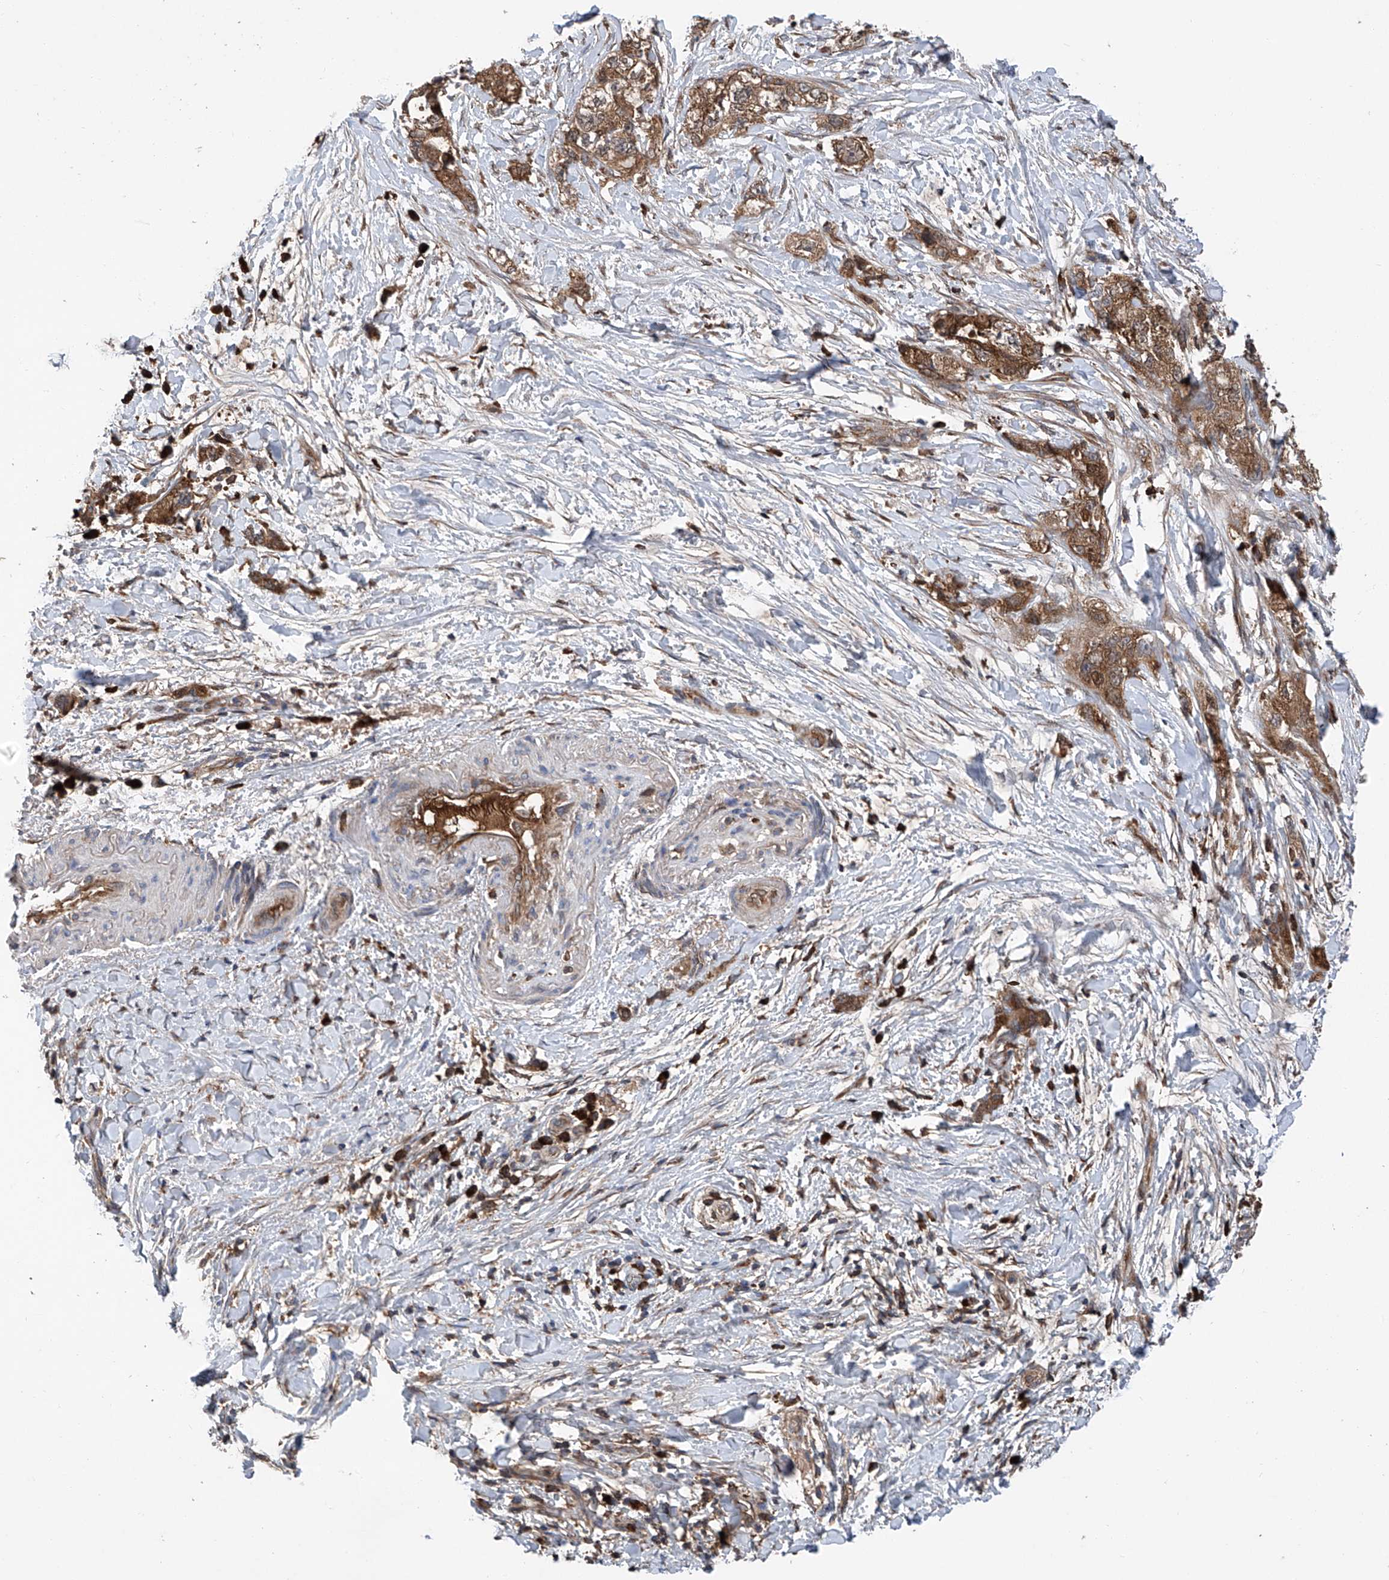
{"staining": {"intensity": "moderate", "quantity": ">75%", "location": "cytoplasmic/membranous"}, "tissue": "pancreatic cancer", "cell_type": "Tumor cells", "image_type": "cancer", "snomed": [{"axis": "morphology", "description": "Adenocarcinoma, NOS"}, {"axis": "topography", "description": "Pancreas"}], "caption": "About >75% of tumor cells in pancreatic cancer show moderate cytoplasmic/membranous protein staining as visualized by brown immunohistochemical staining.", "gene": "ASCC3", "patient": {"sex": "female", "age": 73}}